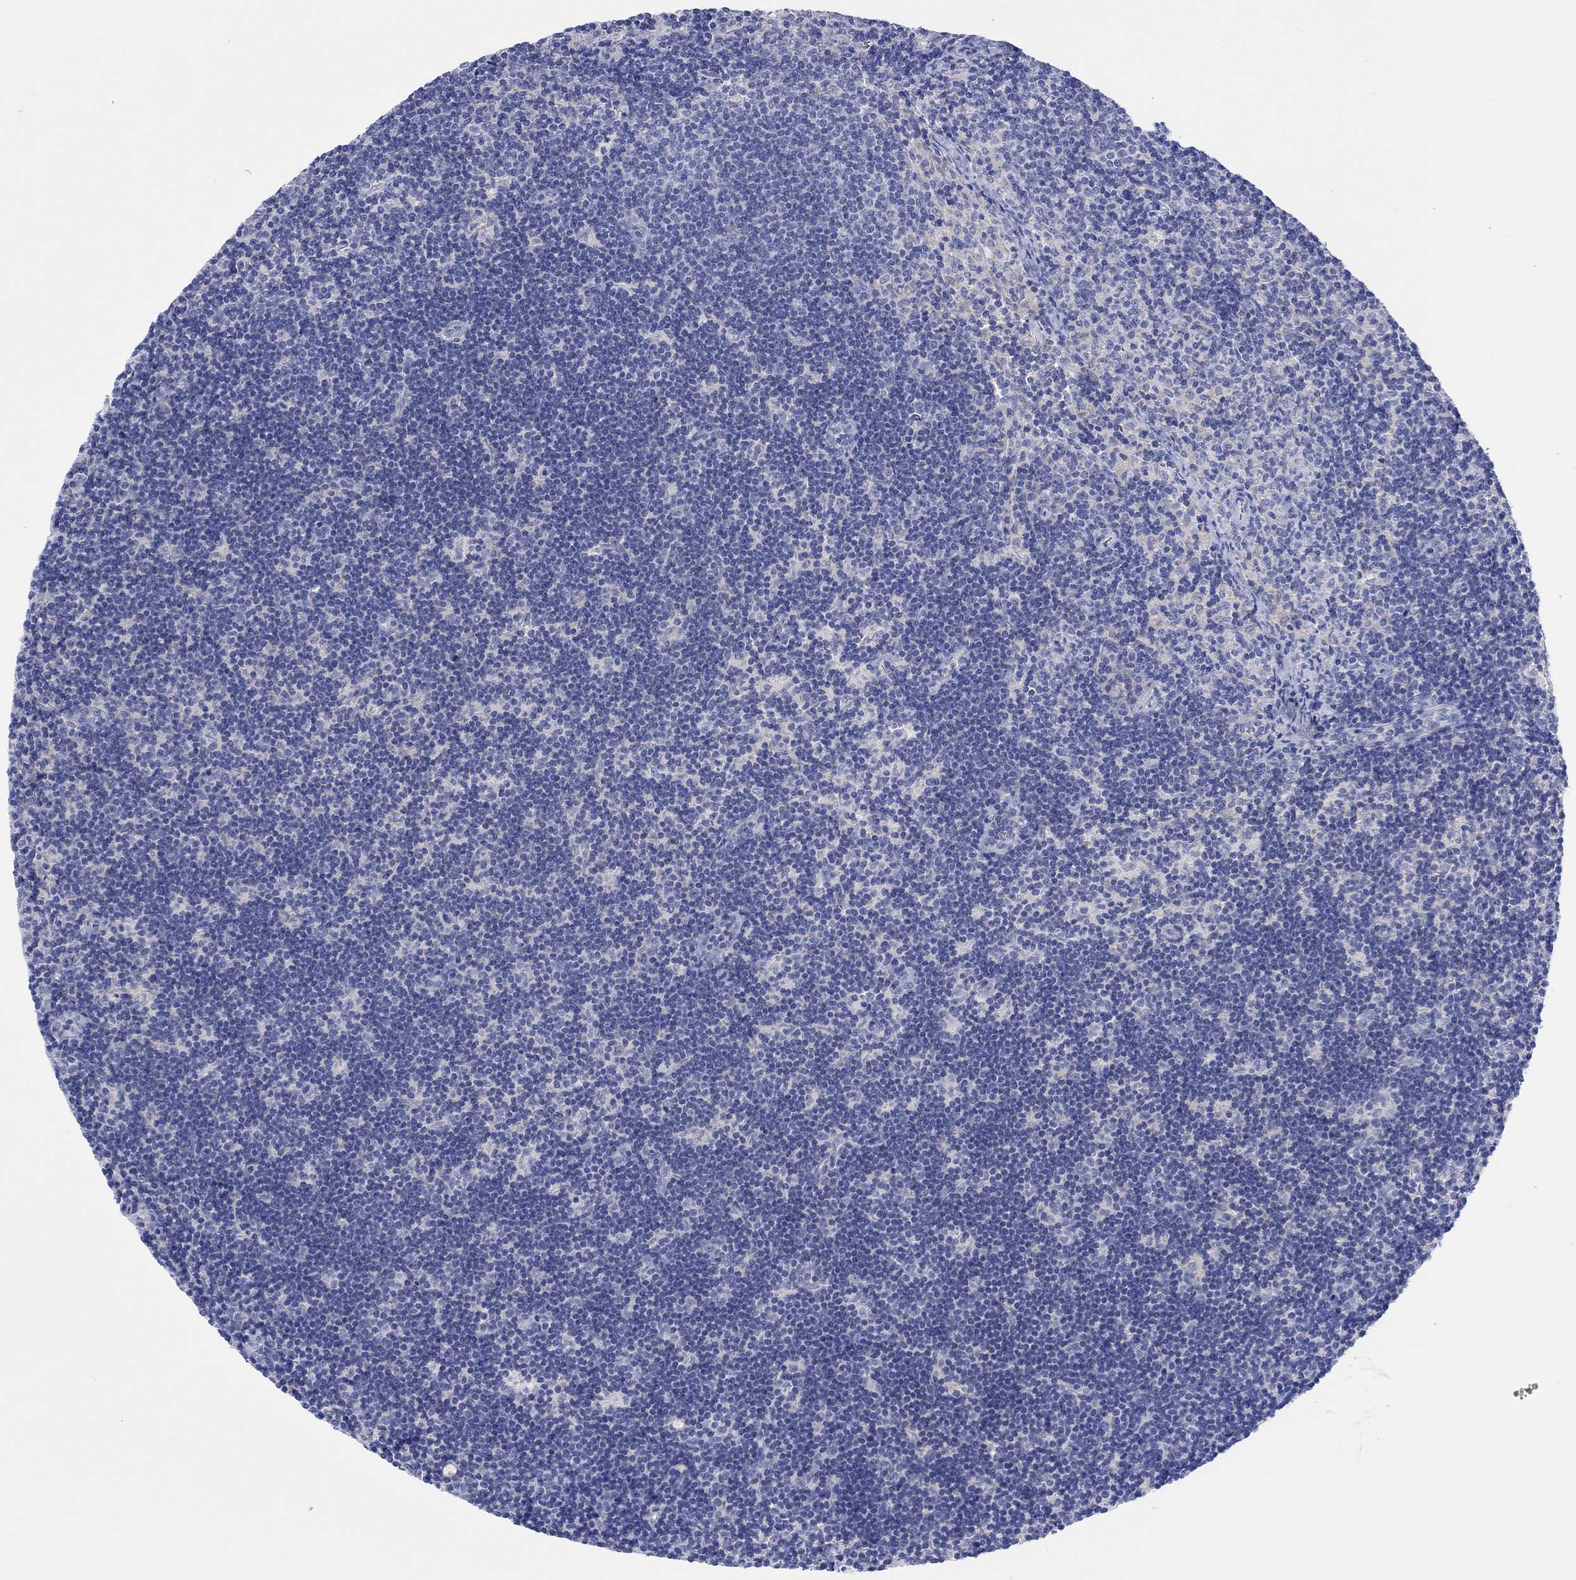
{"staining": {"intensity": "negative", "quantity": "none", "location": "none"}, "tissue": "lymph node", "cell_type": "Germinal center cells", "image_type": "normal", "snomed": [{"axis": "morphology", "description": "Normal tissue, NOS"}, {"axis": "topography", "description": "Lymph node"}], "caption": "Germinal center cells show no significant protein expression in benign lymph node.", "gene": "REEP6", "patient": {"sex": "female", "age": 34}}